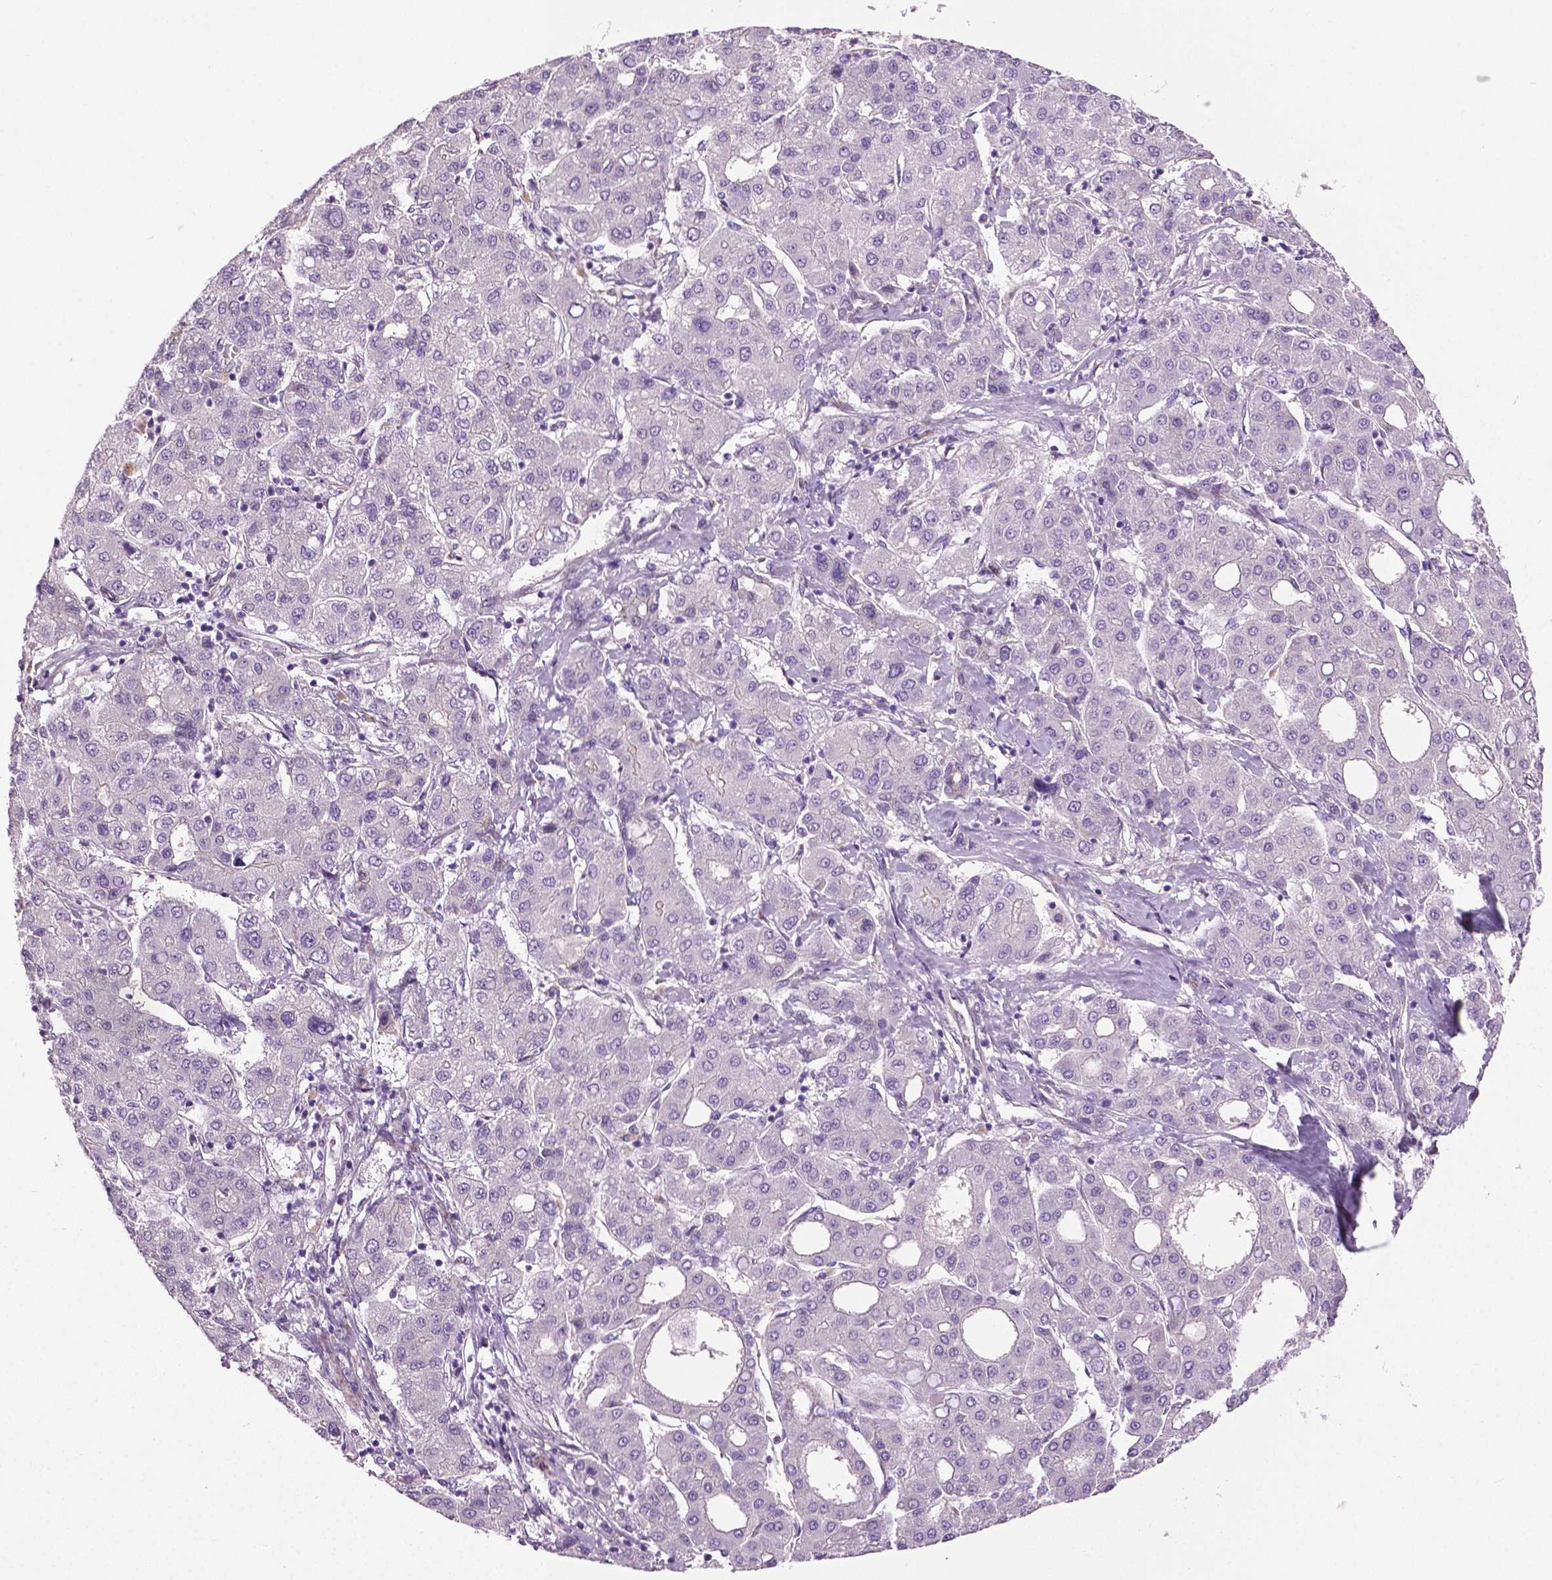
{"staining": {"intensity": "negative", "quantity": "none", "location": "none"}, "tissue": "liver cancer", "cell_type": "Tumor cells", "image_type": "cancer", "snomed": [{"axis": "morphology", "description": "Carcinoma, Hepatocellular, NOS"}, {"axis": "topography", "description": "Liver"}], "caption": "A photomicrograph of human liver hepatocellular carcinoma is negative for staining in tumor cells.", "gene": "PTGER3", "patient": {"sex": "male", "age": 65}}